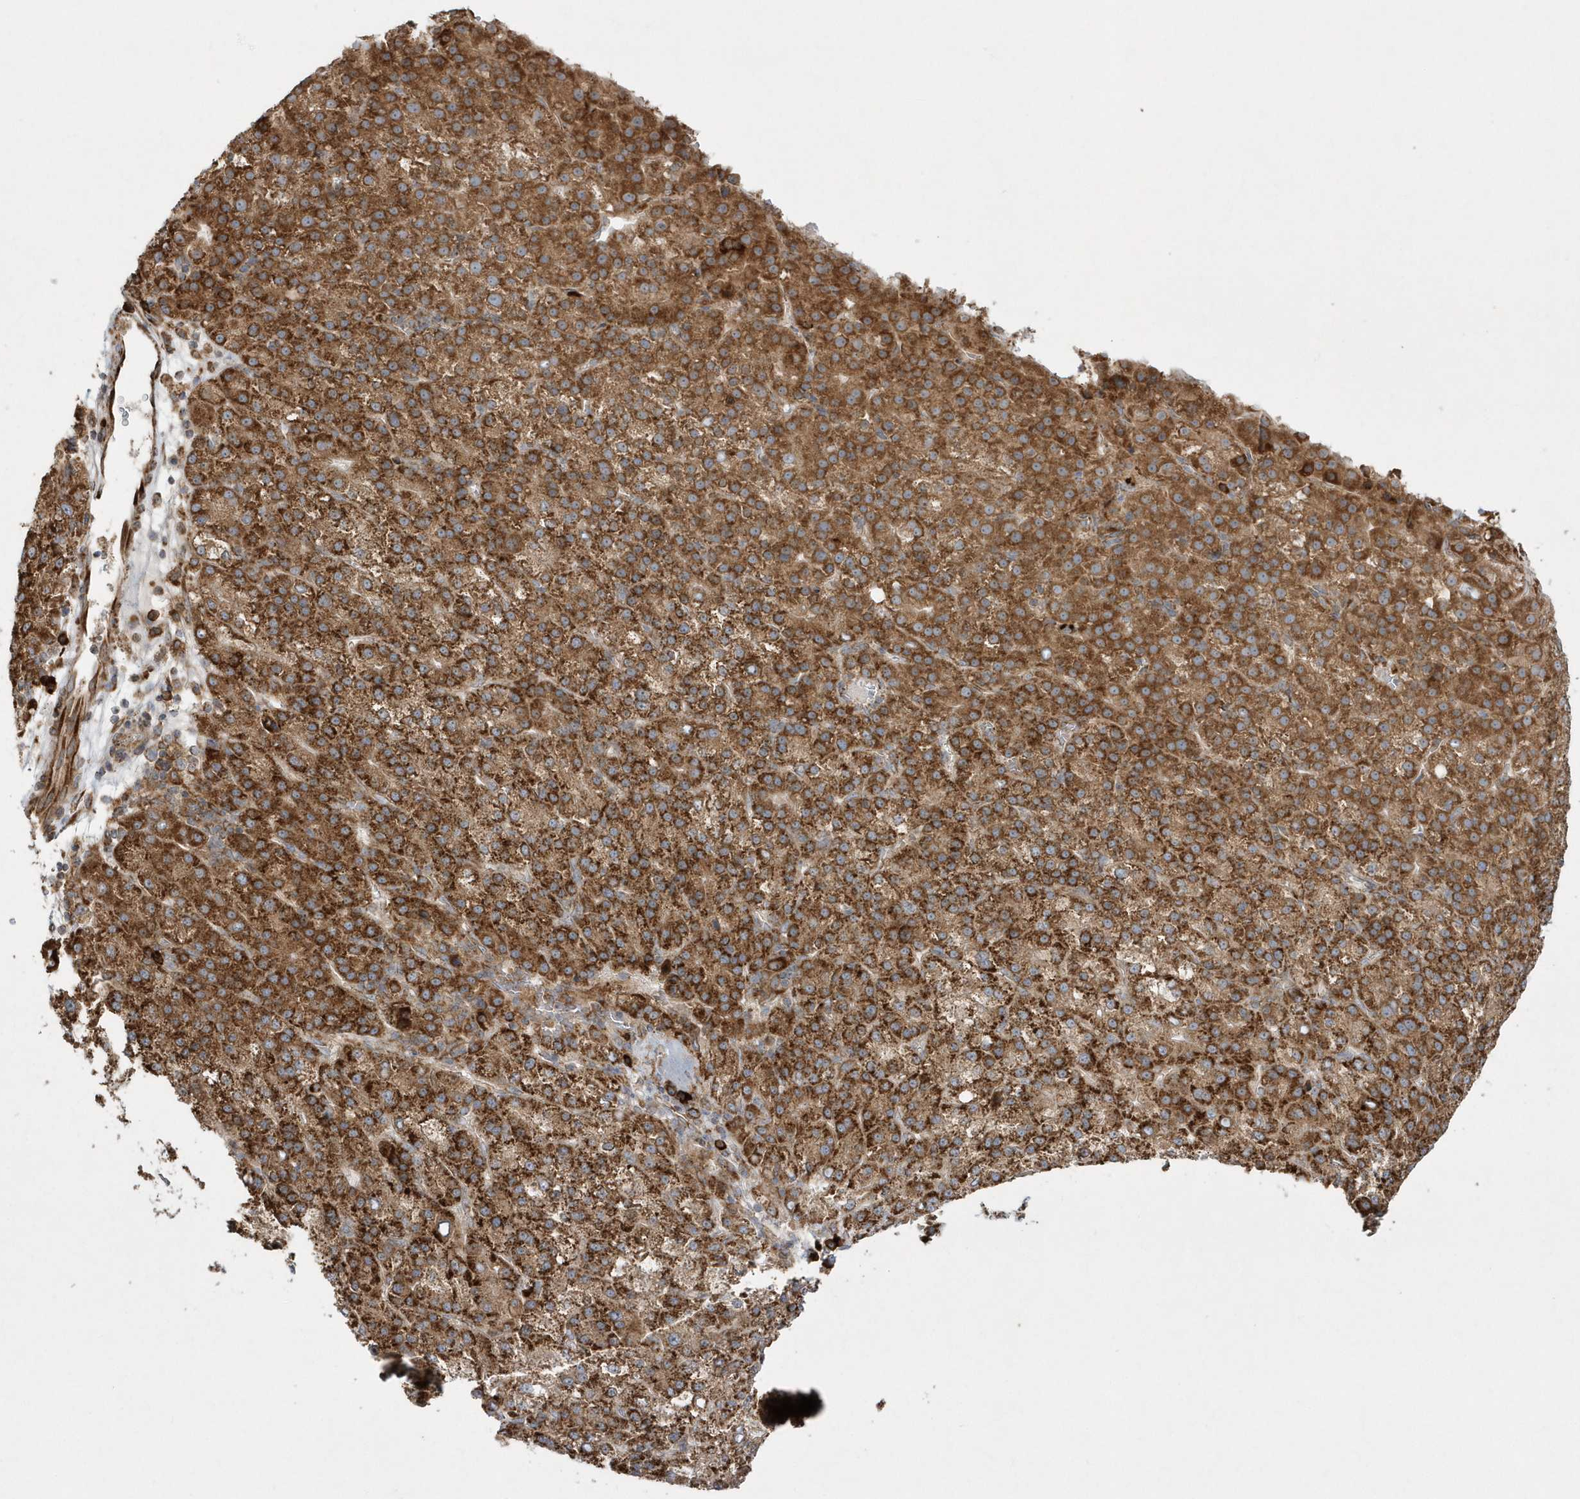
{"staining": {"intensity": "strong", "quantity": ">75%", "location": "cytoplasmic/membranous"}, "tissue": "liver cancer", "cell_type": "Tumor cells", "image_type": "cancer", "snomed": [{"axis": "morphology", "description": "Carcinoma, Hepatocellular, NOS"}, {"axis": "topography", "description": "Liver"}], "caption": "Approximately >75% of tumor cells in human liver cancer (hepatocellular carcinoma) exhibit strong cytoplasmic/membranous protein positivity as visualized by brown immunohistochemical staining.", "gene": "SH3BP2", "patient": {"sex": "female", "age": 58}}